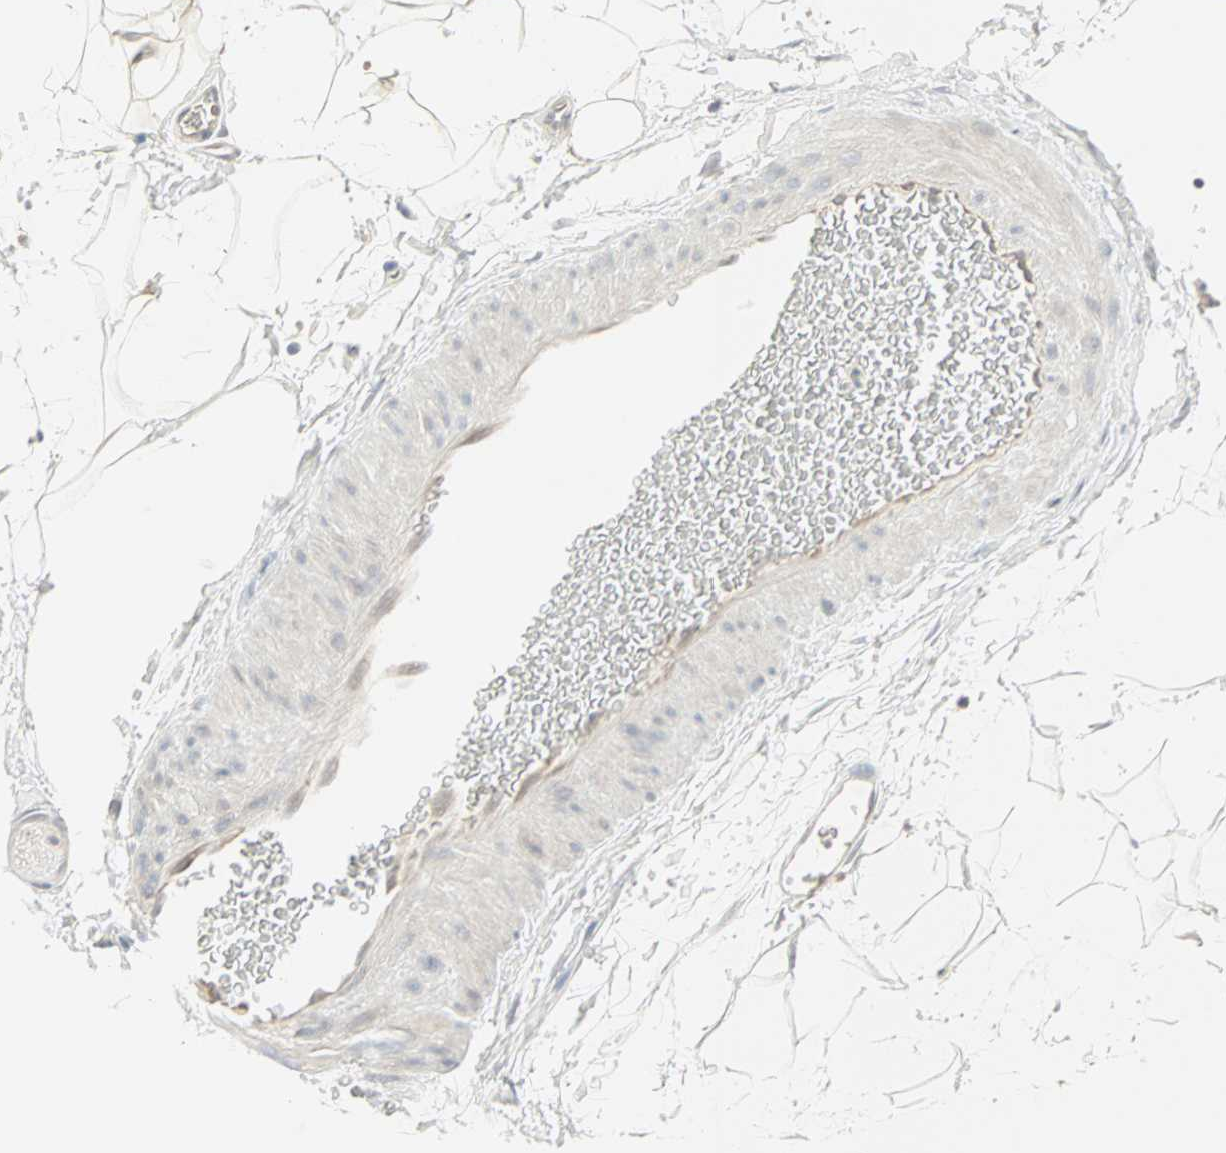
{"staining": {"intensity": "negative", "quantity": "none", "location": "none"}, "tissue": "adipose tissue", "cell_type": "Adipocytes", "image_type": "normal", "snomed": [{"axis": "morphology", "description": "Normal tissue, NOS"}, {"axis": "topography", "description": "Soft tissue"}], "caption": "Normal adipose tissue was stained to show a protein in brown. There is no significant positivity in adipocytes.", "gene": "PTPA", "patient": {"sex": "male", "age": 72}}